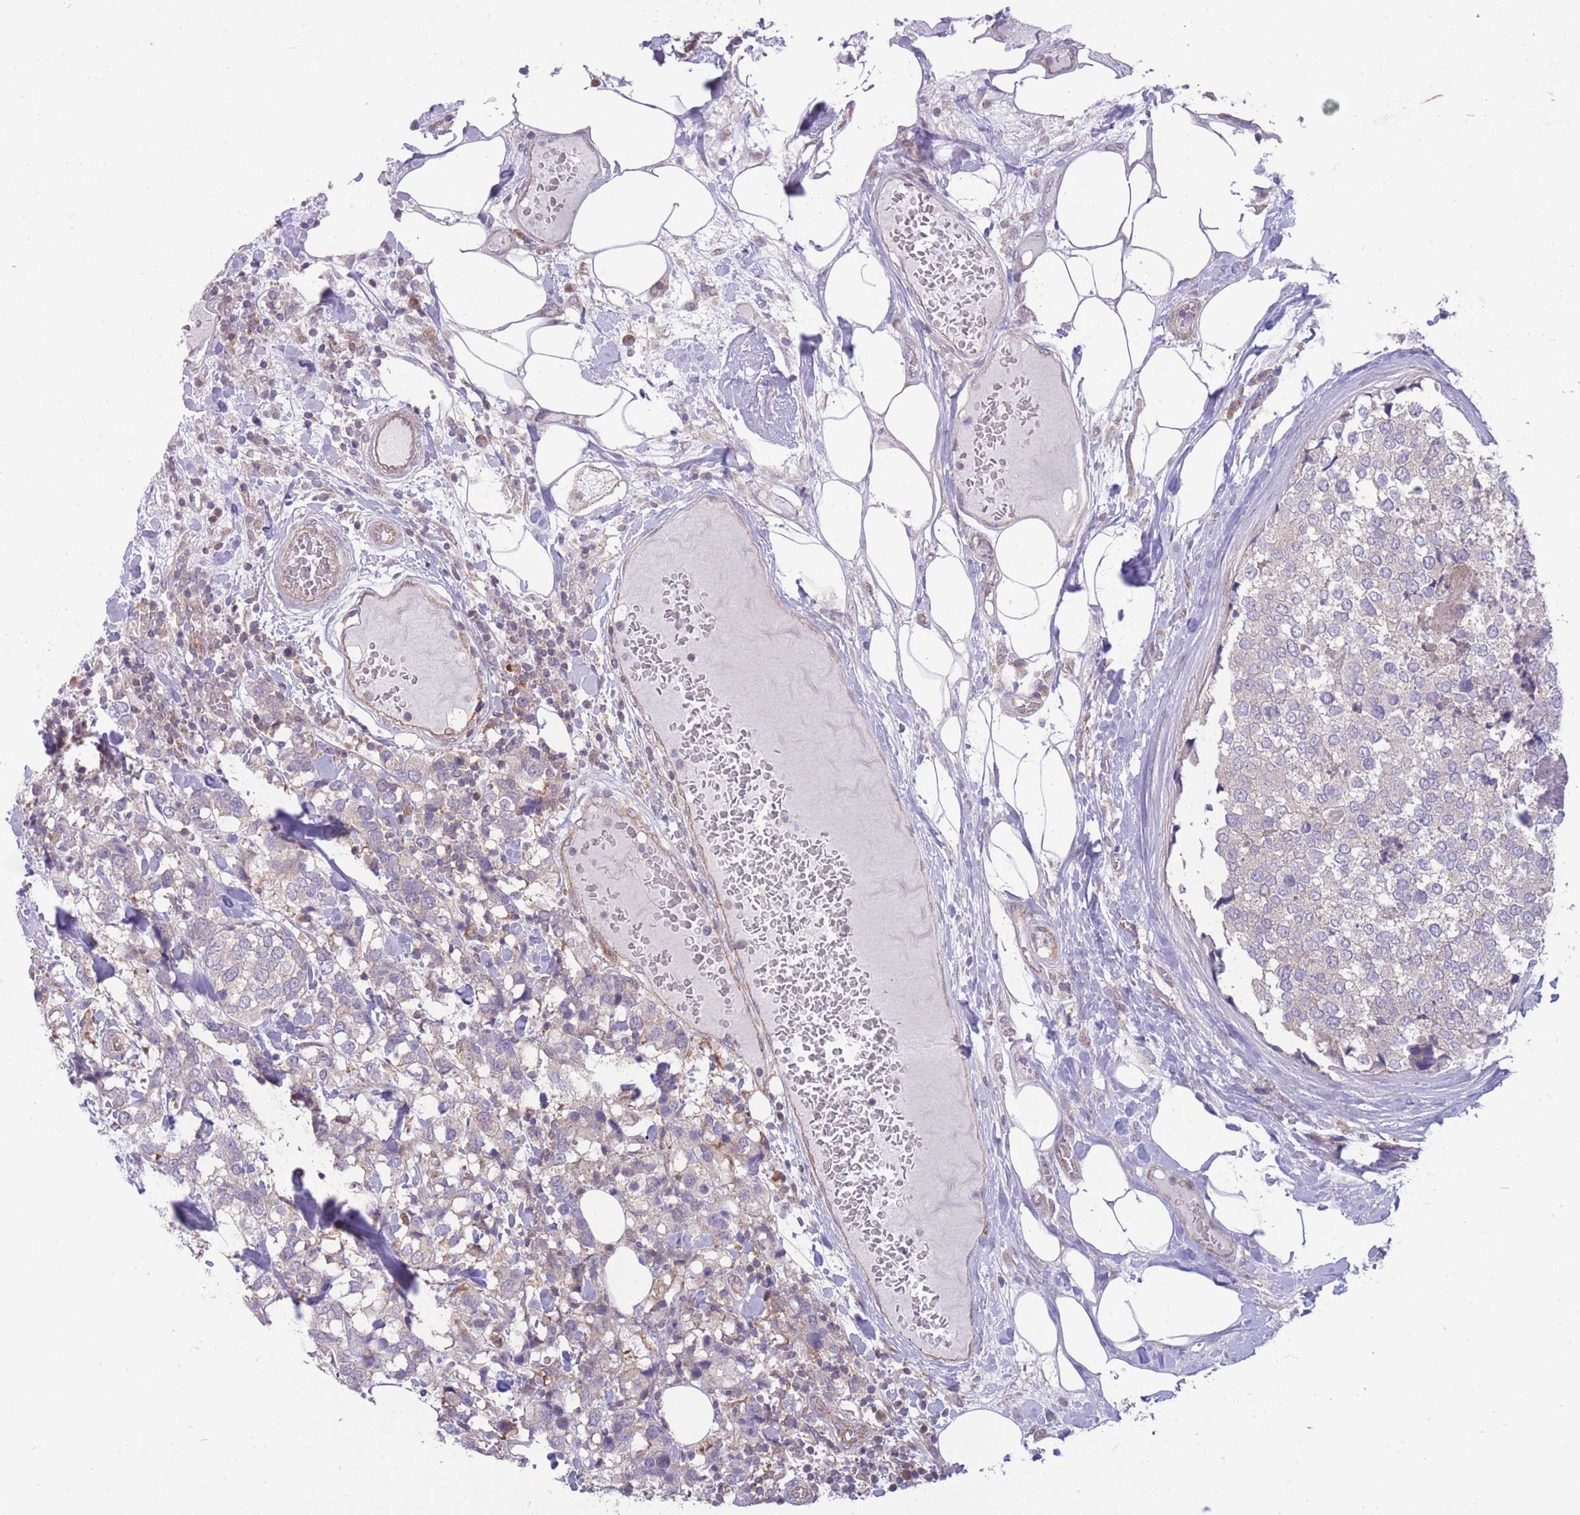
{"staining": {"intensity": "negative", "quantity": "none", "location": "none"}, "tissue": "breast cancer", "cell_type": "Tumor cells", "image_type": "cancer", "snomed": [{"axis": "morphology", "description": "Lobular carcinoma"}, {"axis": "topography", "description": "Breast"}], "caption": "High power microscopy photomicrograph of an immunohistochemistry (IHC) micrograph of breast lobular carcinoma, revealing no significant positivity in tumor cells.", "gene": "RIC8A", "patient": {"sex": "female", "age": 59}}